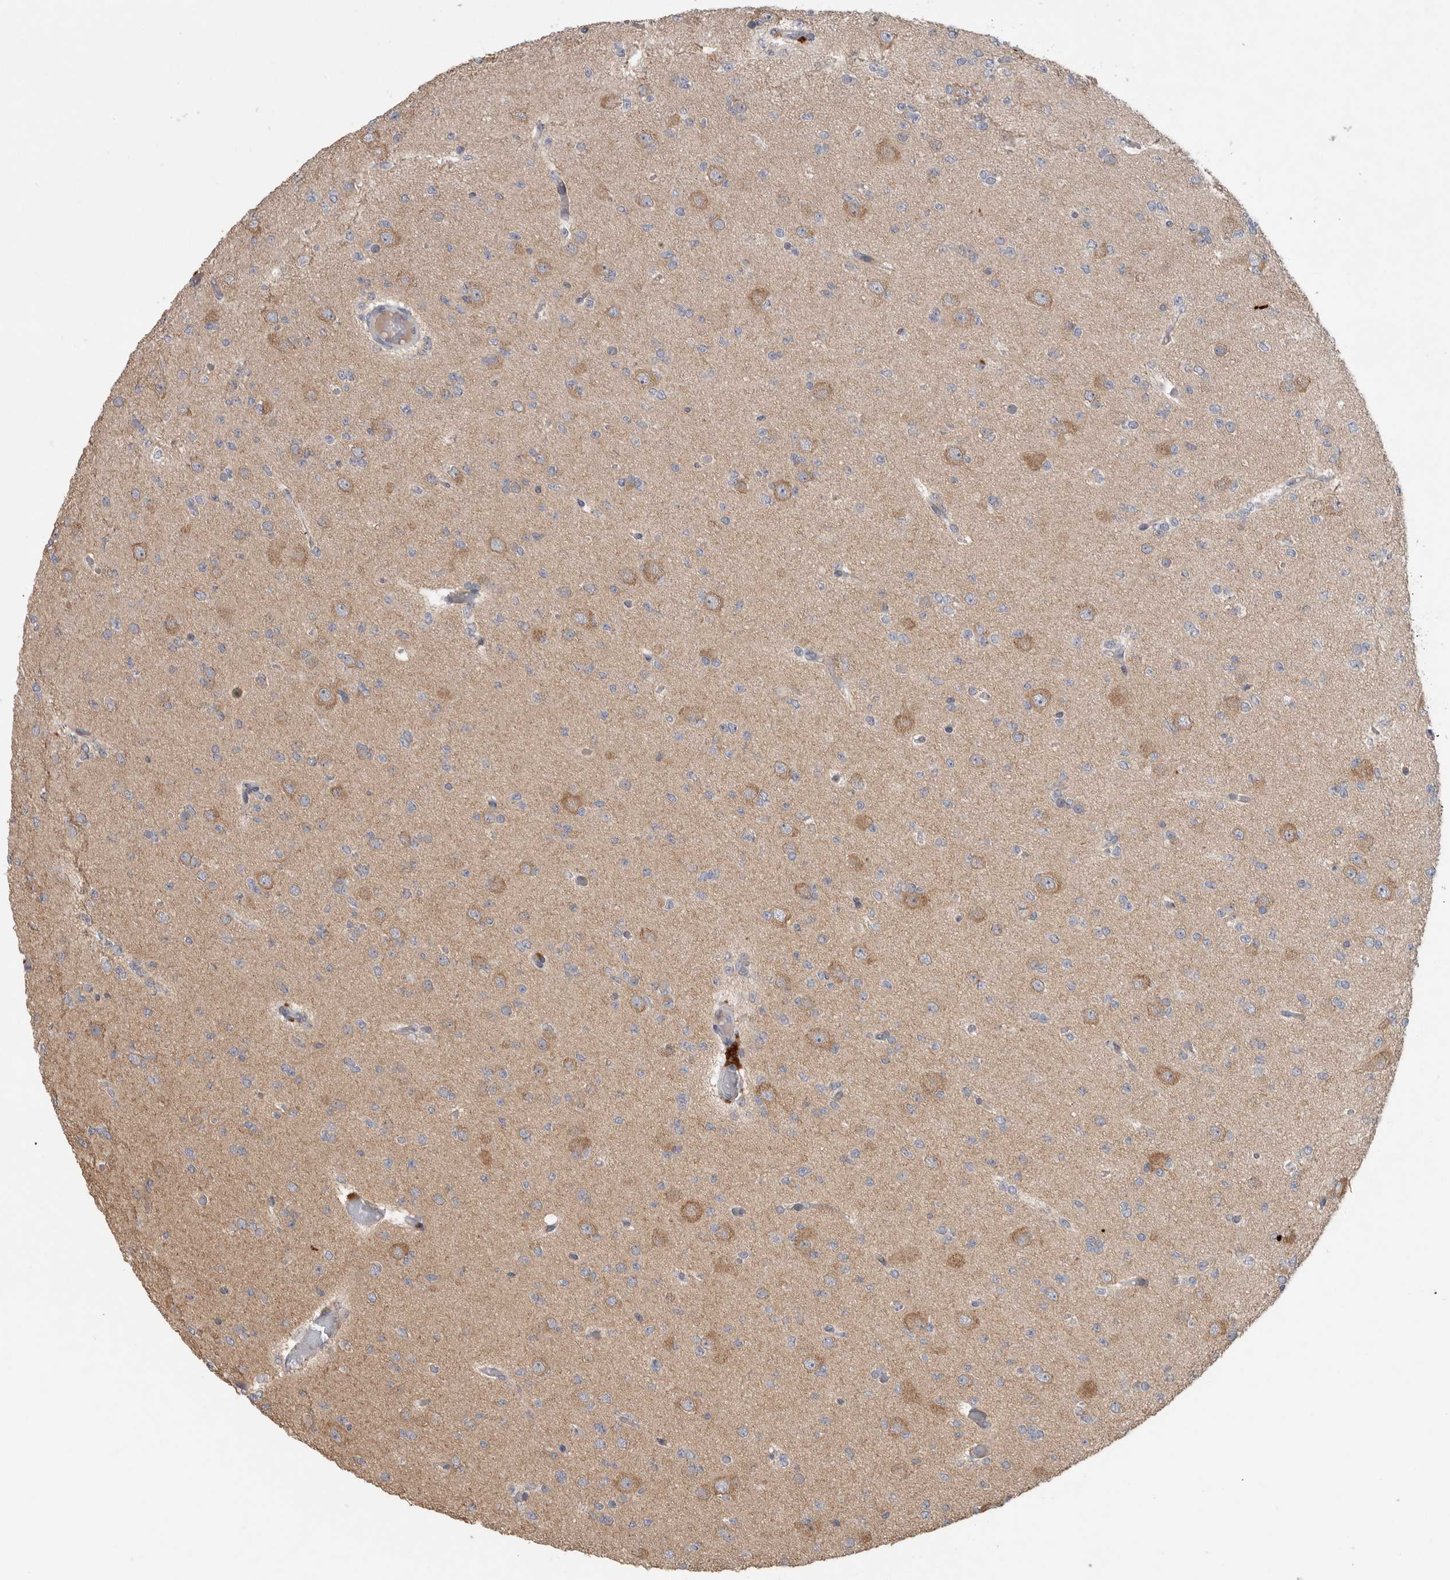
{"staining": {"intensity": "weak", "quantity": "<25%", "location": "cytoplasmic/membranous"}, "tissue": "glioma", "cell_type": "Tumor cells", "image_type": "cancer", "snomed": [{"axis": "morphology", "description": "Glioma, malignant, Low grade"}, {"axis": "topography", "description": "Brain"}], "caption": "There is no significant expression in tumor cells of glioma. Nuclei are stained in blue.", "gene": "TARBP1", "patient": {"sex": "female", "age": 22}}